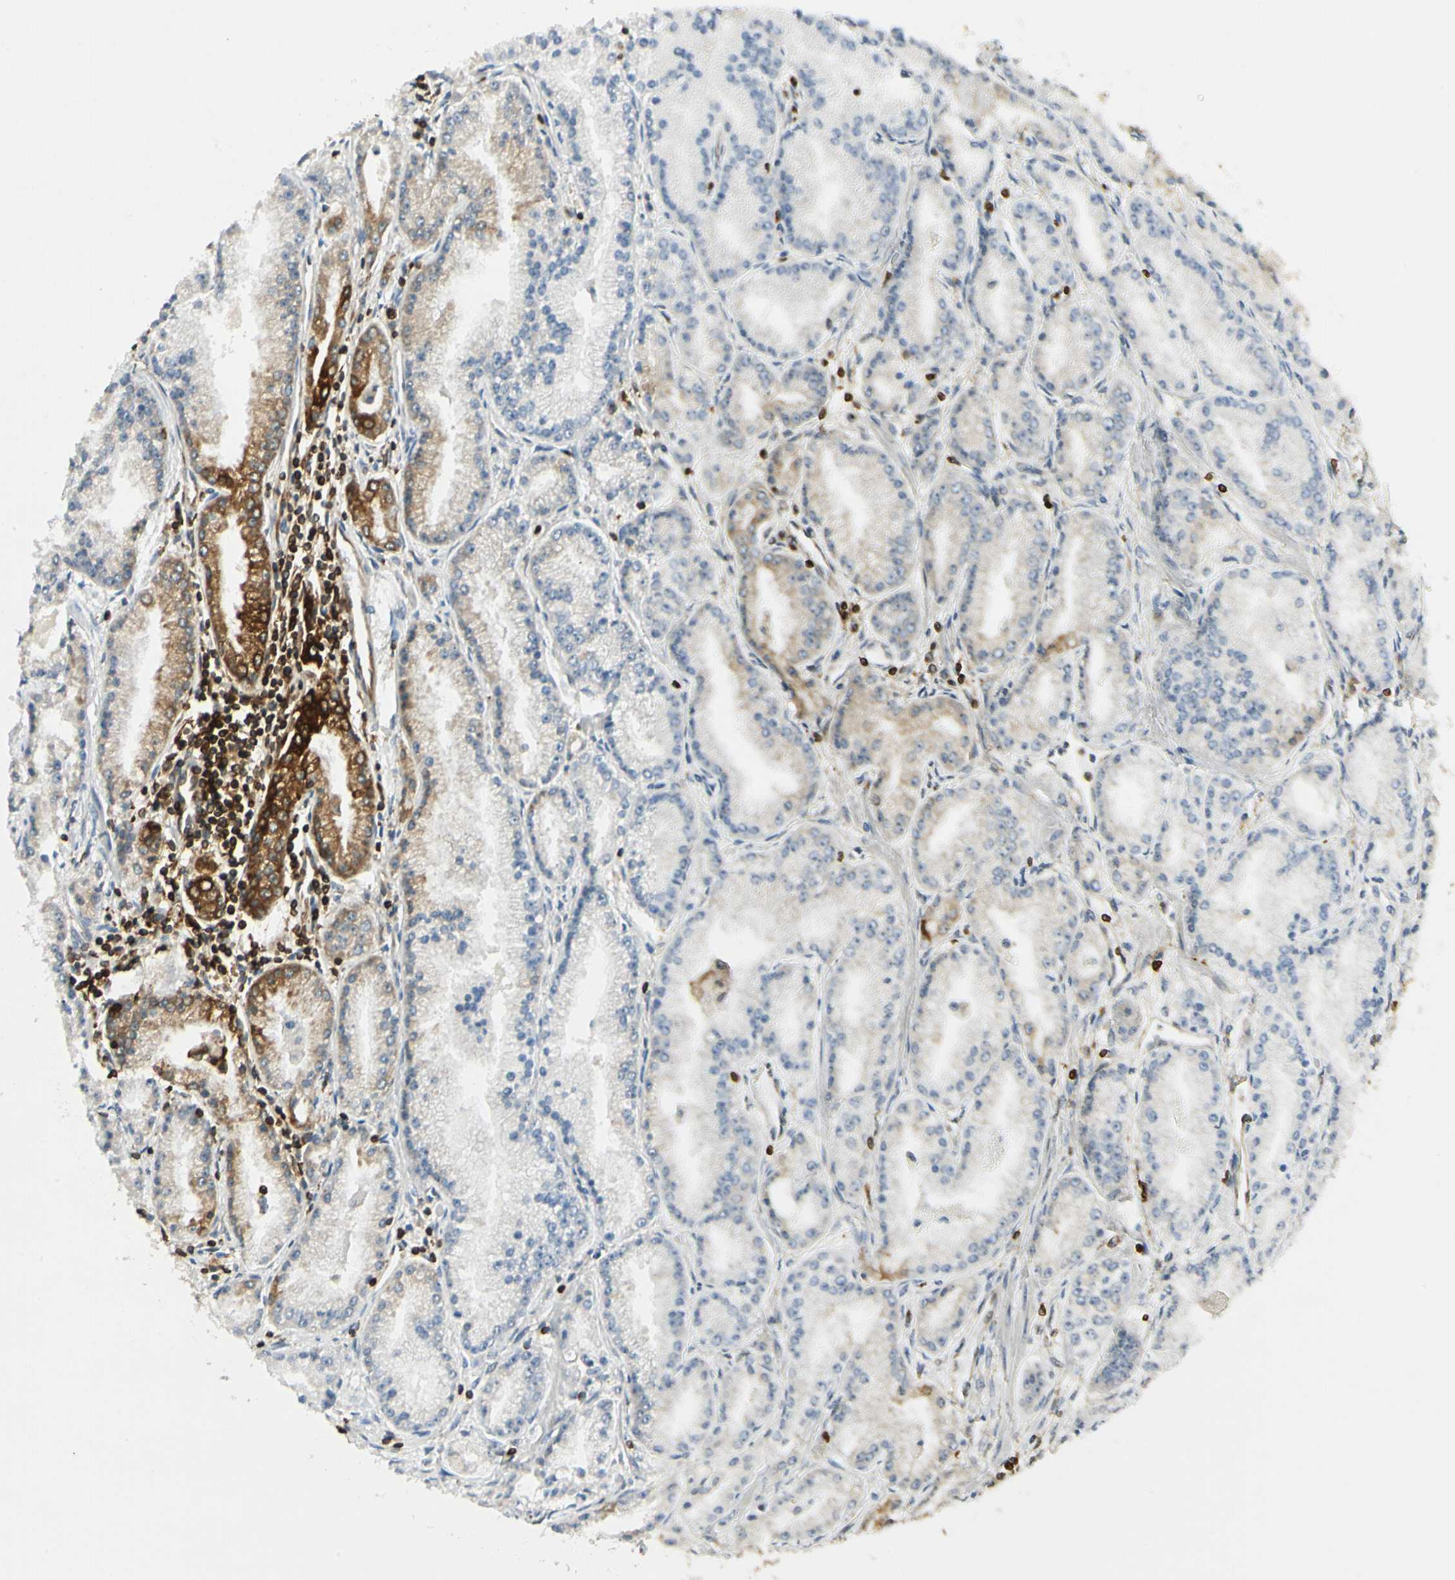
{"staining": {"intensity": "weak", "quantity": "<25%", "location": "cytoplasmic/membranous"}, "tissue": "prostate cancer", "cell_type": "Tumor cells", "image_type": "cancer", "snomed": [{"axis": "morphology", "description": "Adenocarcinoma, High grade"}, {"axis": "topography", "description": "Prostate"}], "caption": "Immunohistochemistry (IHC) of adenocarcinoma (high-grade) (prostate) reveals no staining in tumor cells.", "gene": "TAPBP", "patient": {"sex": "male", "age": 61}}